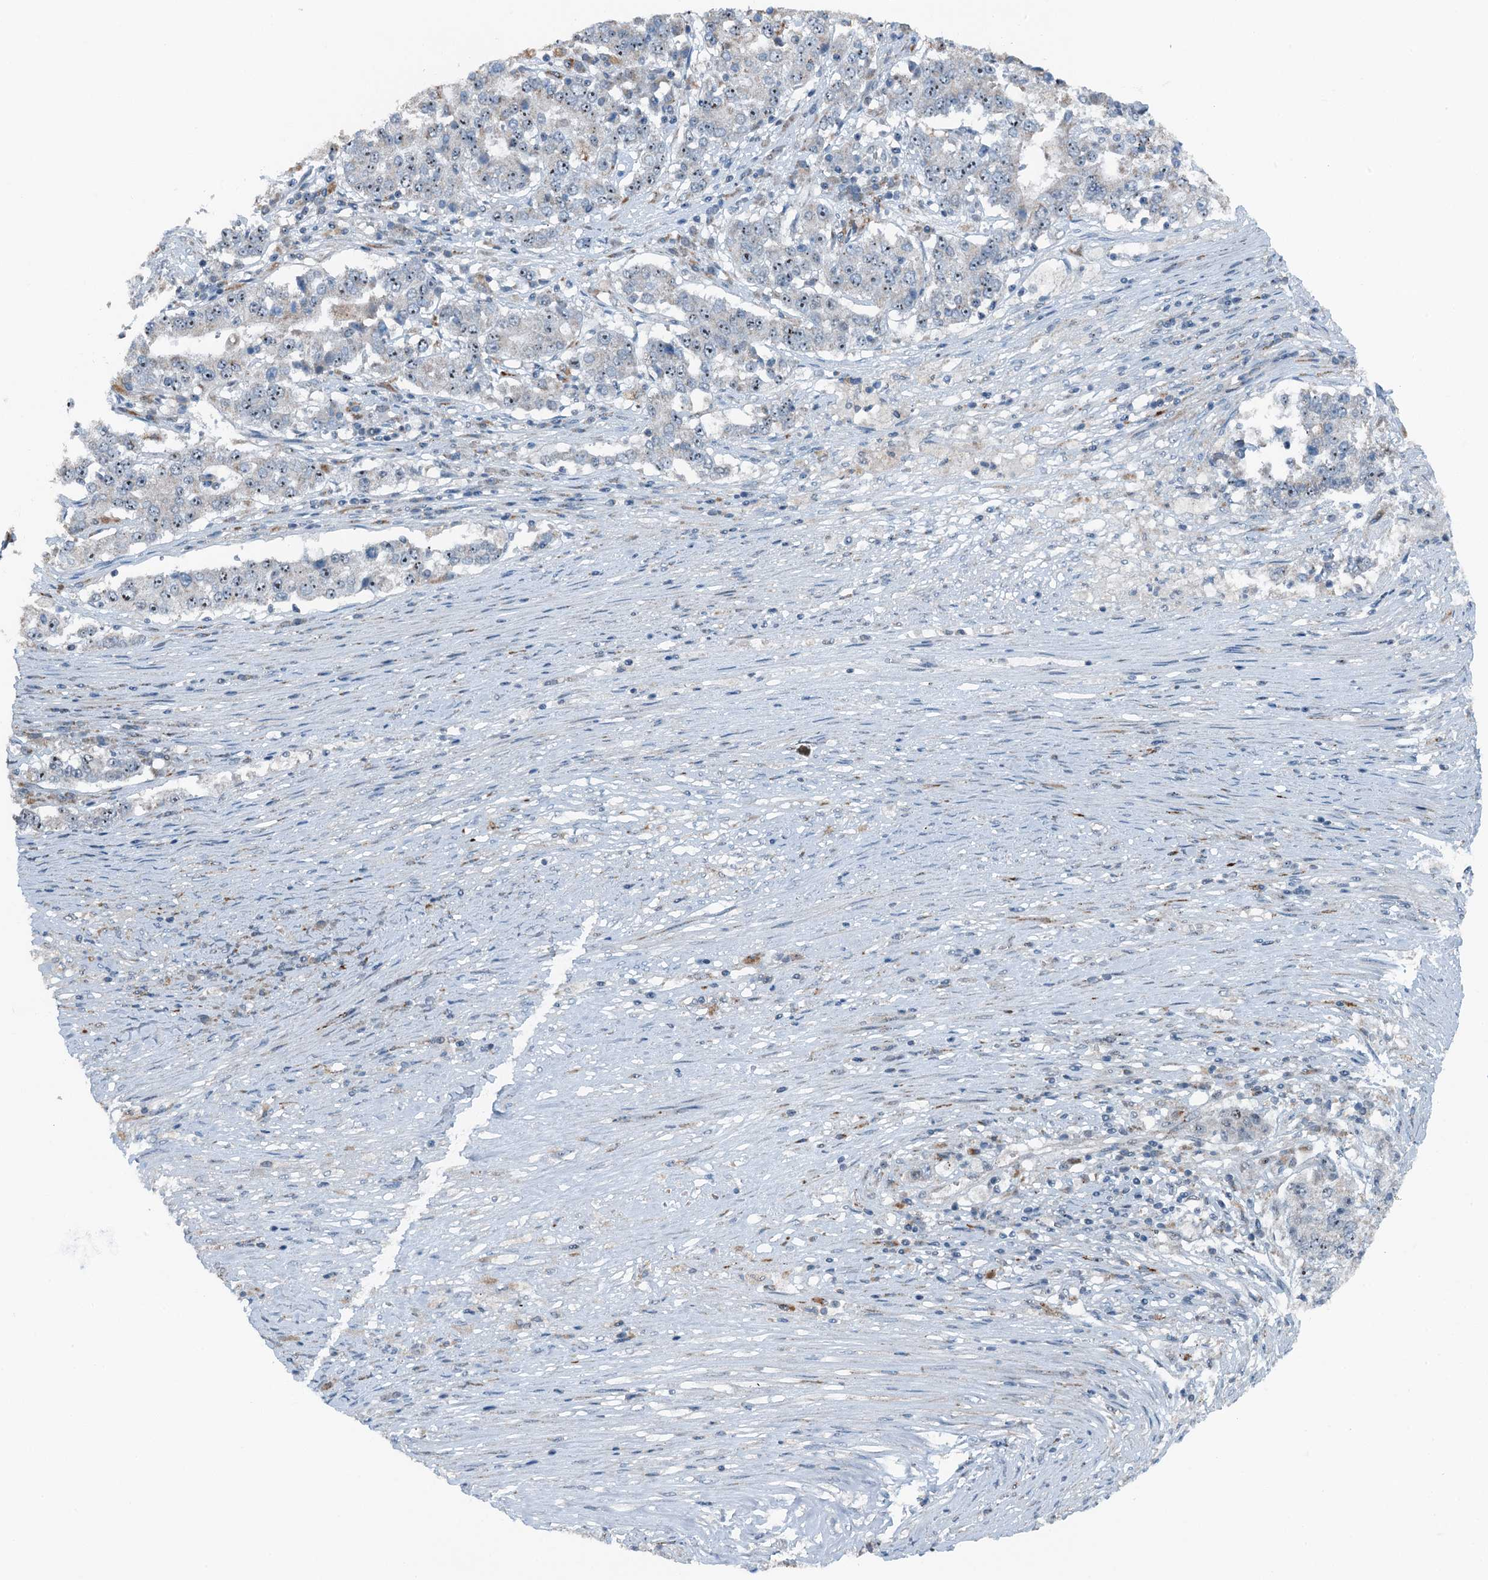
{"staining": {"intensity": "negative", "quantity": "none", "location": "none"}, "tissue": "stomach cancer", "cell_type": "Tumor cells", "image_type": "cancer", "snomed": [{"axis": "morphology", "description": "Adenocarcinoma, NOS"}, {"axis": "topography", "description": "Stomach"}], "caption": "IHC of stomach cancer shows no staining in tumor cells. (DAB (3,3'-diaminobenzidine) immunohistochemistry (IHC) visualized using brightfield microscopy, high magnification).", "gene": "BMERB1", "patient": {"sex": "male", "age": 59}}